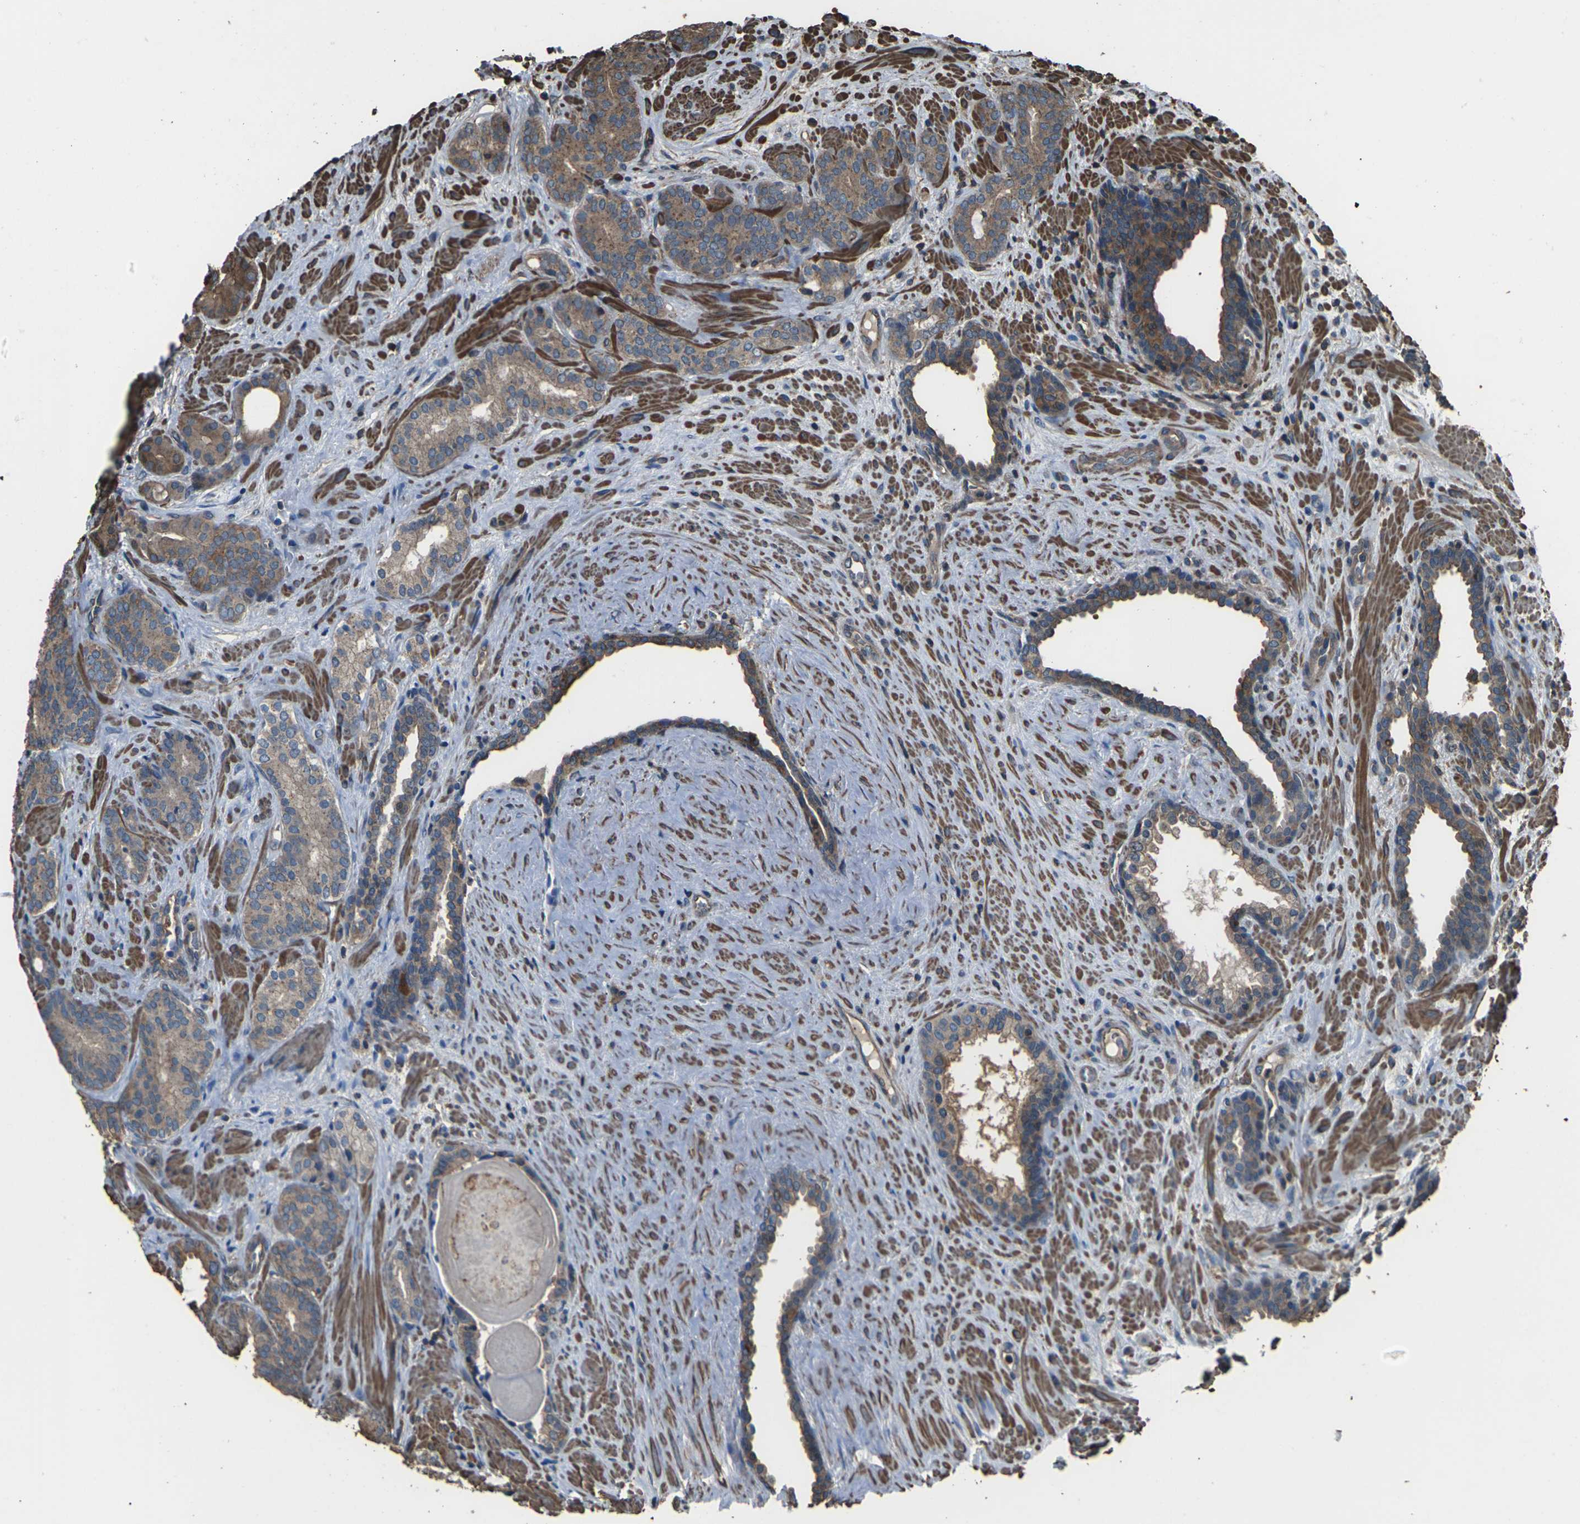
{"staining": {"intensity": "moderate", "quantity": ">75%", "location": "cytoplasmic/membranous"}, "tissue": "prostate cancer", "cell_type": "Tumor cells", "image_type": "cancer", "snomed": [{"axis": "morphology", "description": "Adenocarcinoma, Low grade"}, {"axis": "topography", "description": "Prostate"}], "caption": "Moderate cytoplasmic/membranous protein positivity is appreciated in about >75% of tumor cells in low-grade adenocarcinoma (prostate). (DAB (3,3'-diaminobenzidine) IHC, brown staining for protein, blue staining for nuclei).", "gene": "DHPS", "patient": {"sex": "male", "age": 63}}